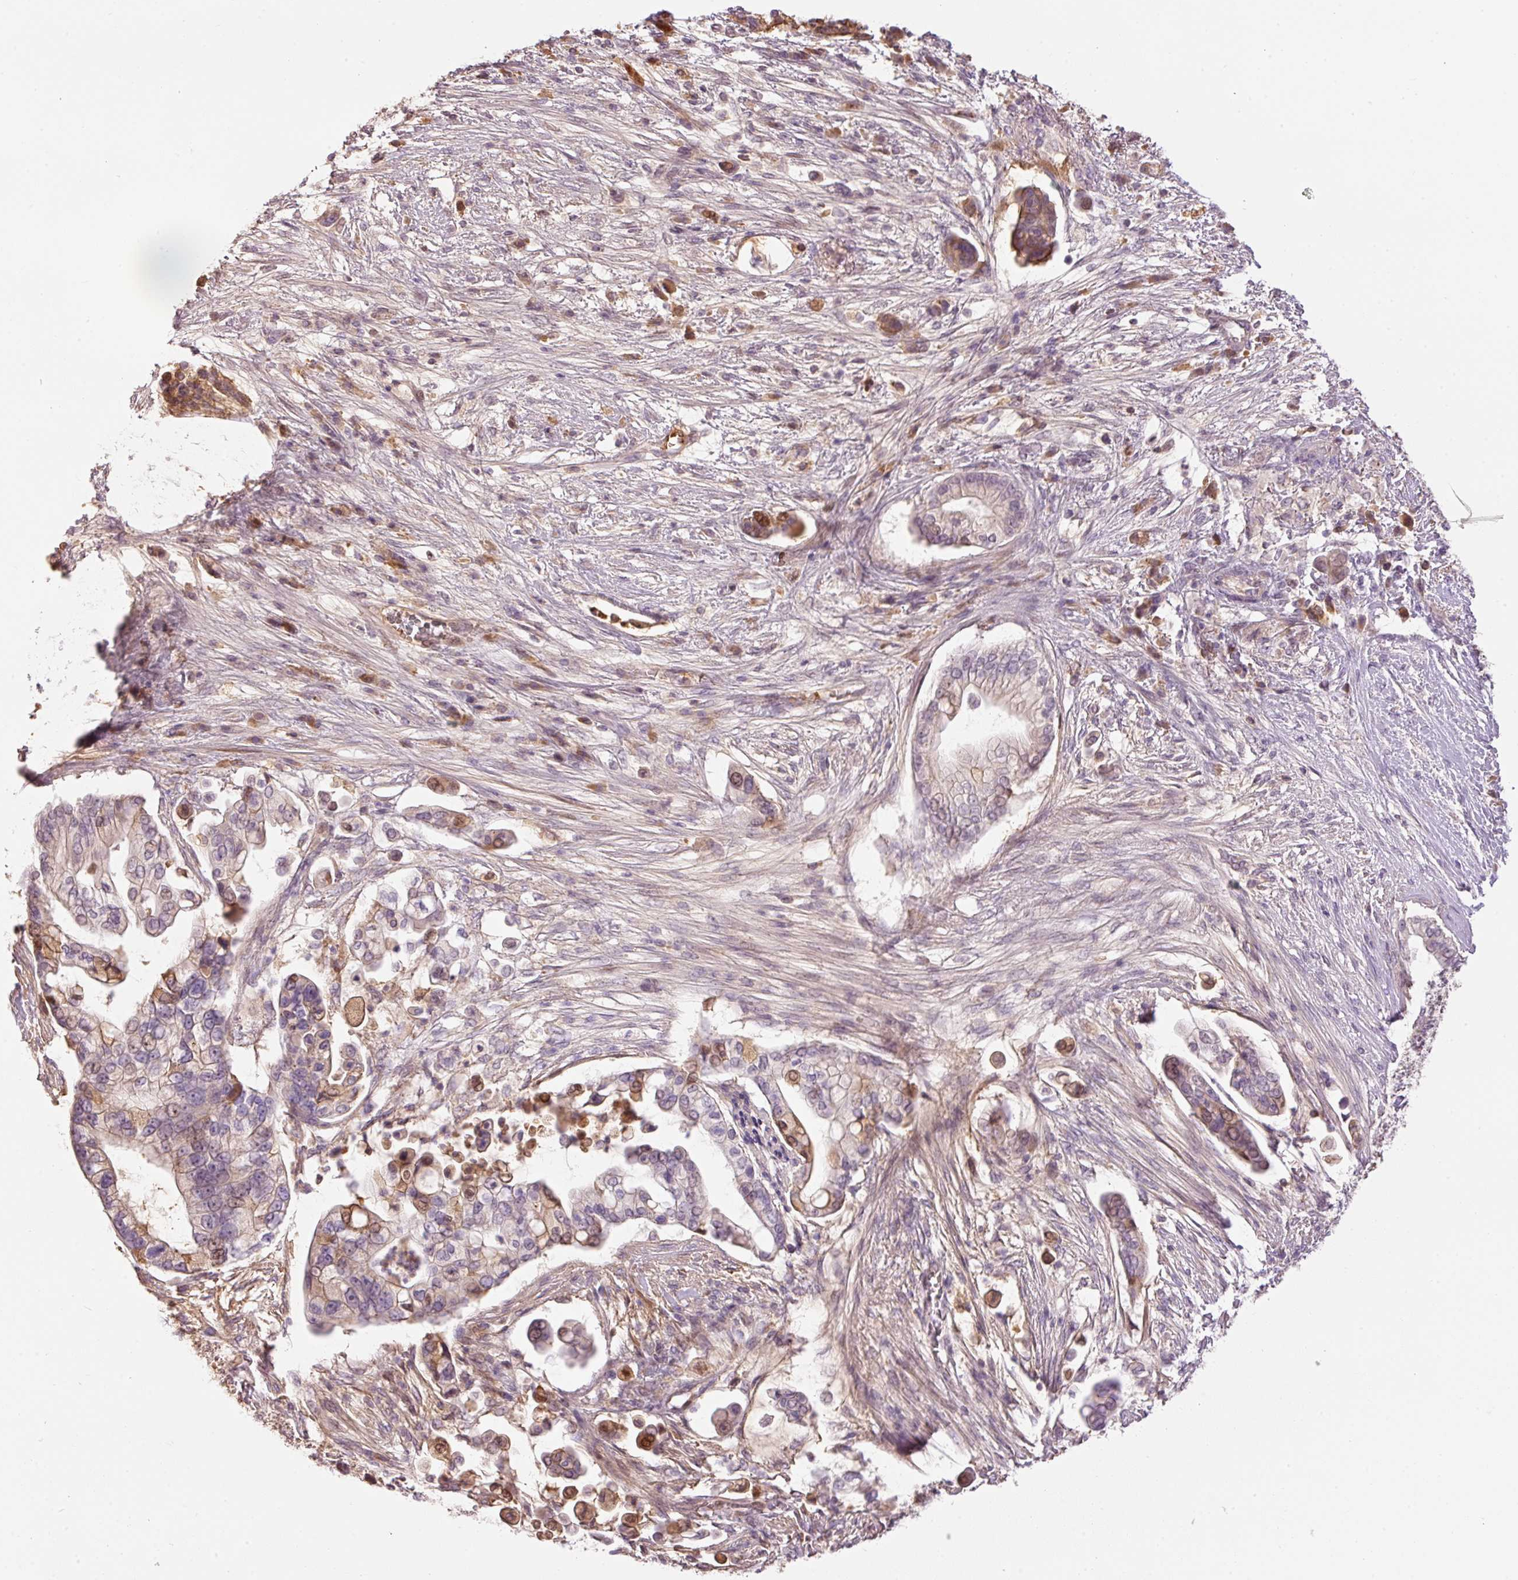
{"staining": {"intensity": "moderate", "quantity": "25%-75%", "location": "nuclear"}, "tissue": "pancreatic cancer", "cell_type": "Tumor cells", "image_type": "cancer", "snomed": [{"axis": "morphology", "description": "Adenocarcinoma, NOS"}, {"axis": "topography", "description": "Pancreas"}], "caption": "High-power microscopy captured an immunohistochemistry (IHC) micrograph of pancreatic cancer (adenocarcinoma), revealing moderate nuclear expression in approximately 25%-75% of tumor cells.", "gene": "CMTM8", "patient": {"sex": "female", "age": 69}}